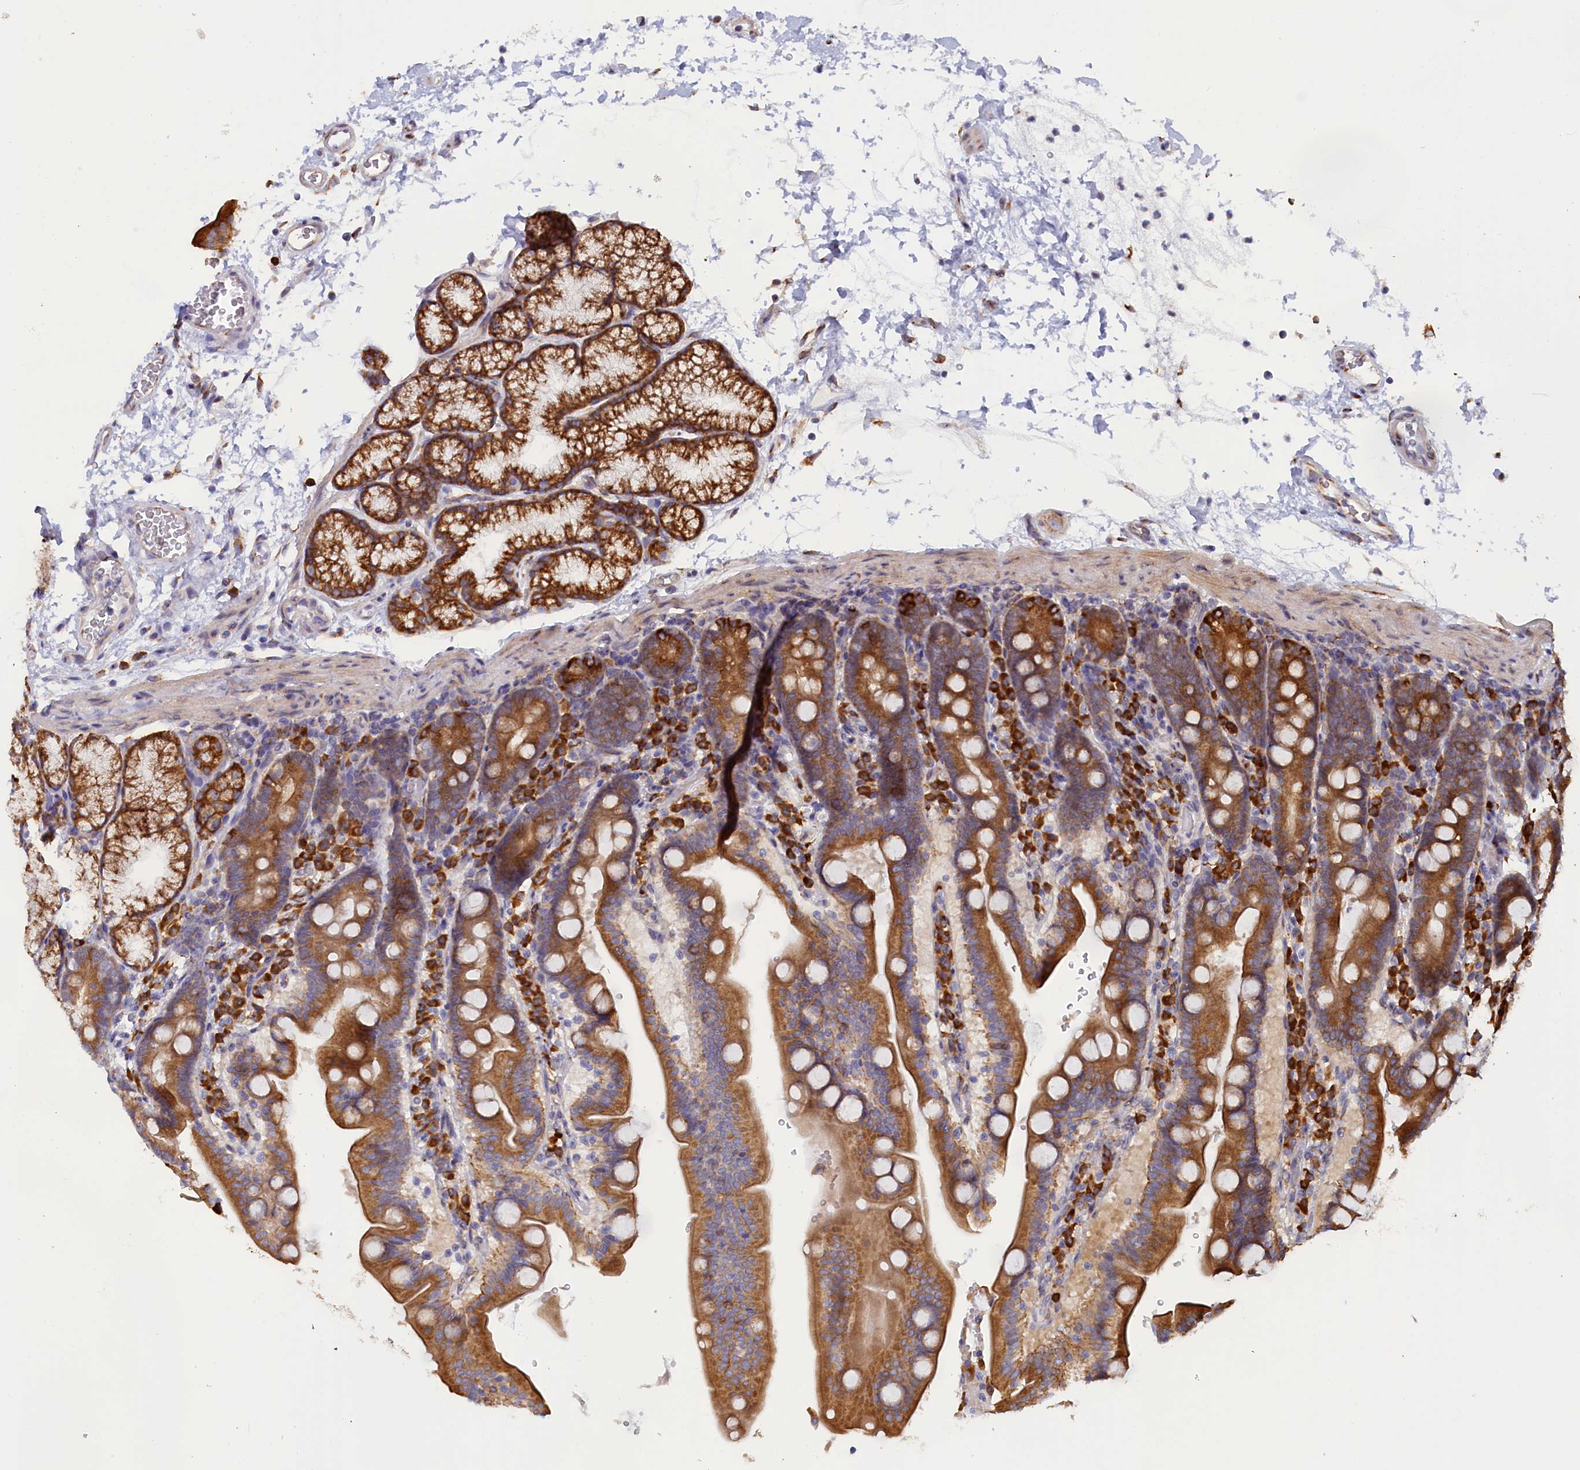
{"staining": {"intensity": "moderate", "quantity": ">75%", "location": "cytoplasmic/membranous"}, "tissue": "duodenum", "cell_type": "Glandular cells", "image_type": "normal", "snomed": [{"axis": "morphology", "description": "Normal tissue, NOS"}, {"axis": "topography", "description": "Duodenum"}], "caption": "Immunohistochemical staining of normal duodenum reveals >75% levels of moderate cytoplasmic/membranous protein expression in about >75% of glandular cells.", "gene": "CCDC68", "patient": {"sex": "male", "age": 54}}